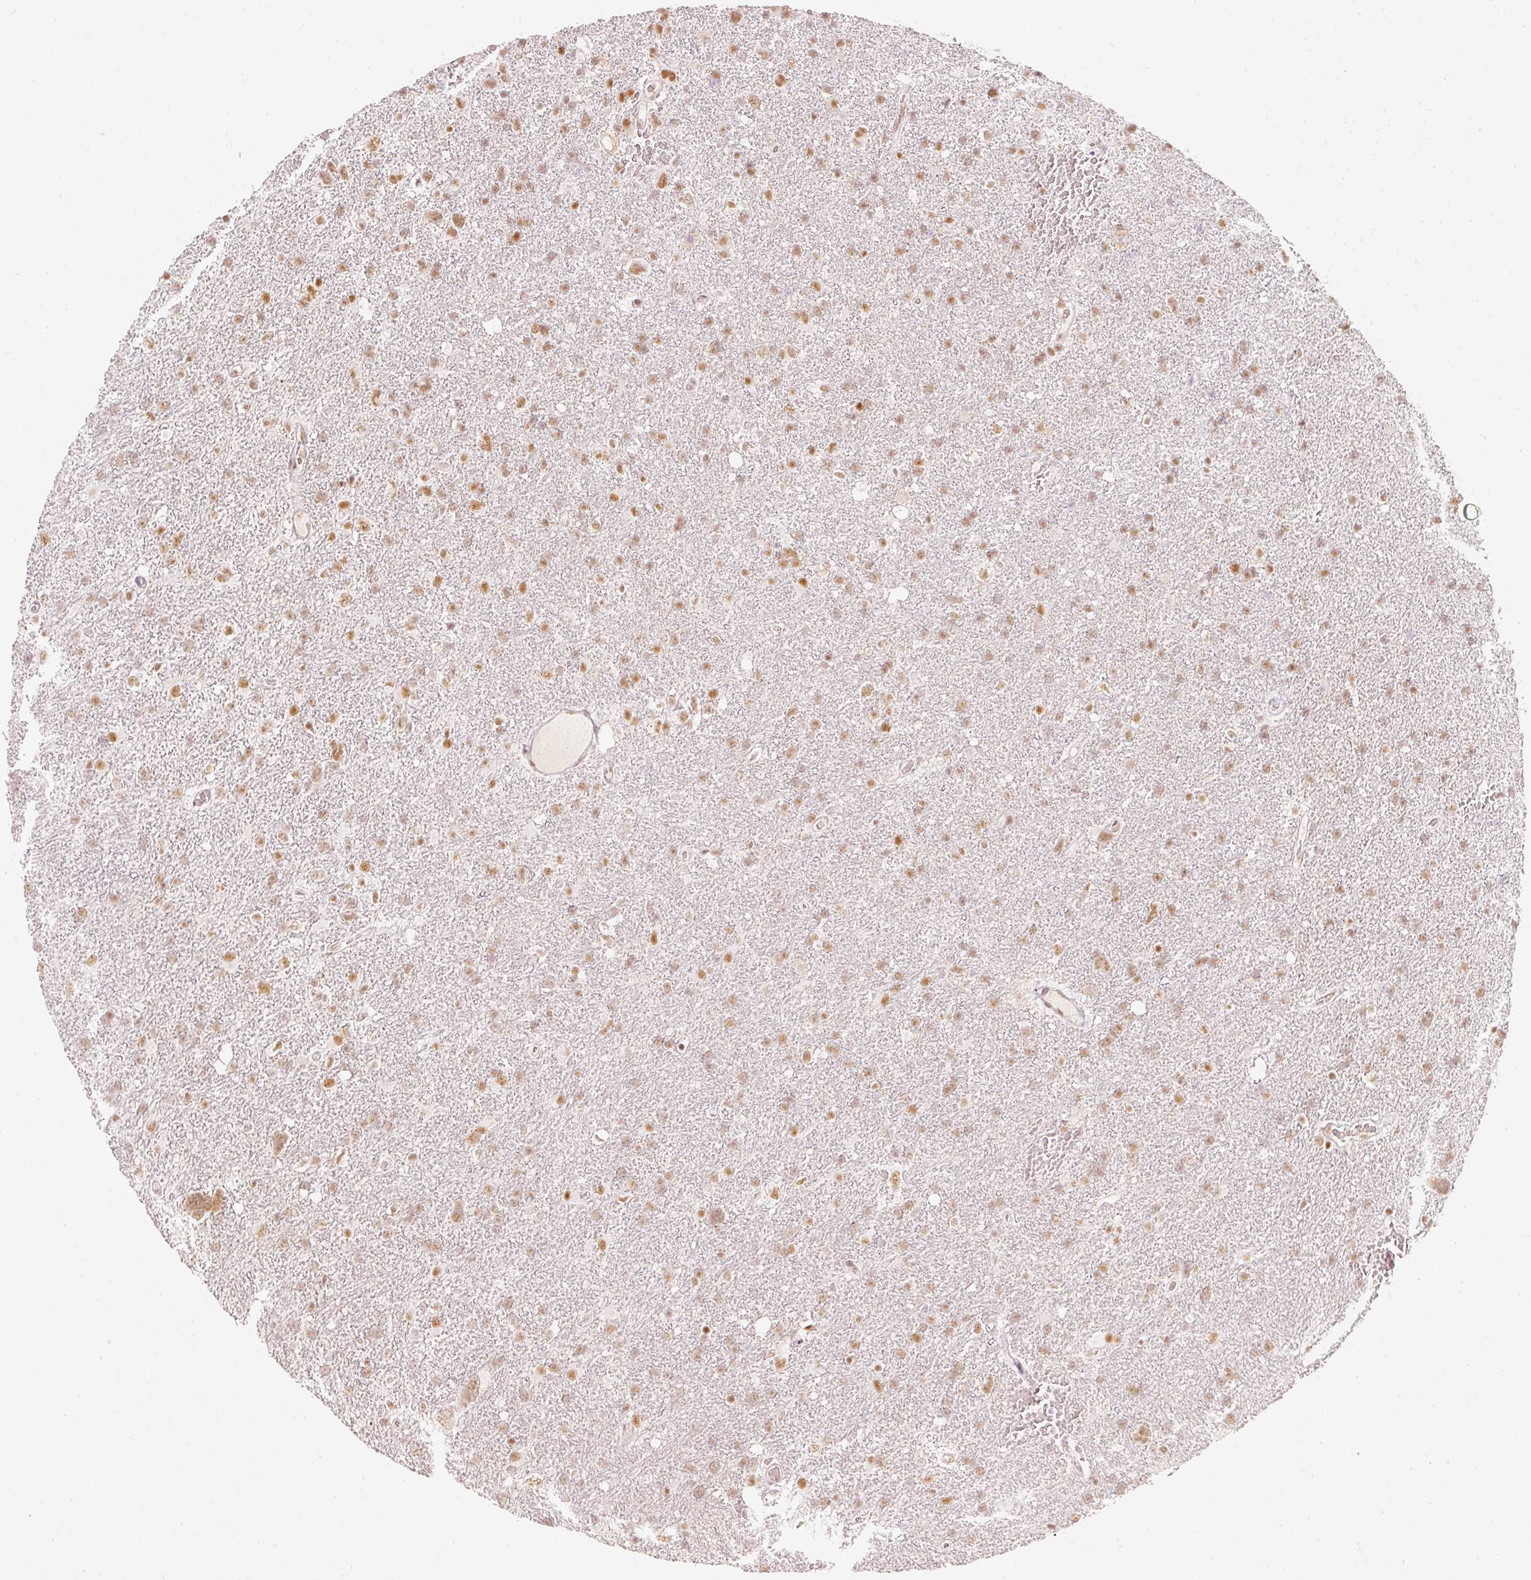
{"staining": {"intensity": "moderate", "quantity": ">75%", "location": "nuclear"}, "tissue": "glioma", "cell_type": "Tumor cells", "image_type": "cancer", "snomed": [{"axis": "morphology", "description": "Glioma, malignant, High grade"}, {"axis": "topography", "description": "Brain"}], "caption": "Immunohistochemistry (DAB (3,3'-diaminobenzidine)) staining of human malignant high-grade glioma demonstrates moderate nuclear protein expression in about >75% of tumor cells.", "gene": "PPP1R10", "patient": {"sex": "male", "age": 61}}